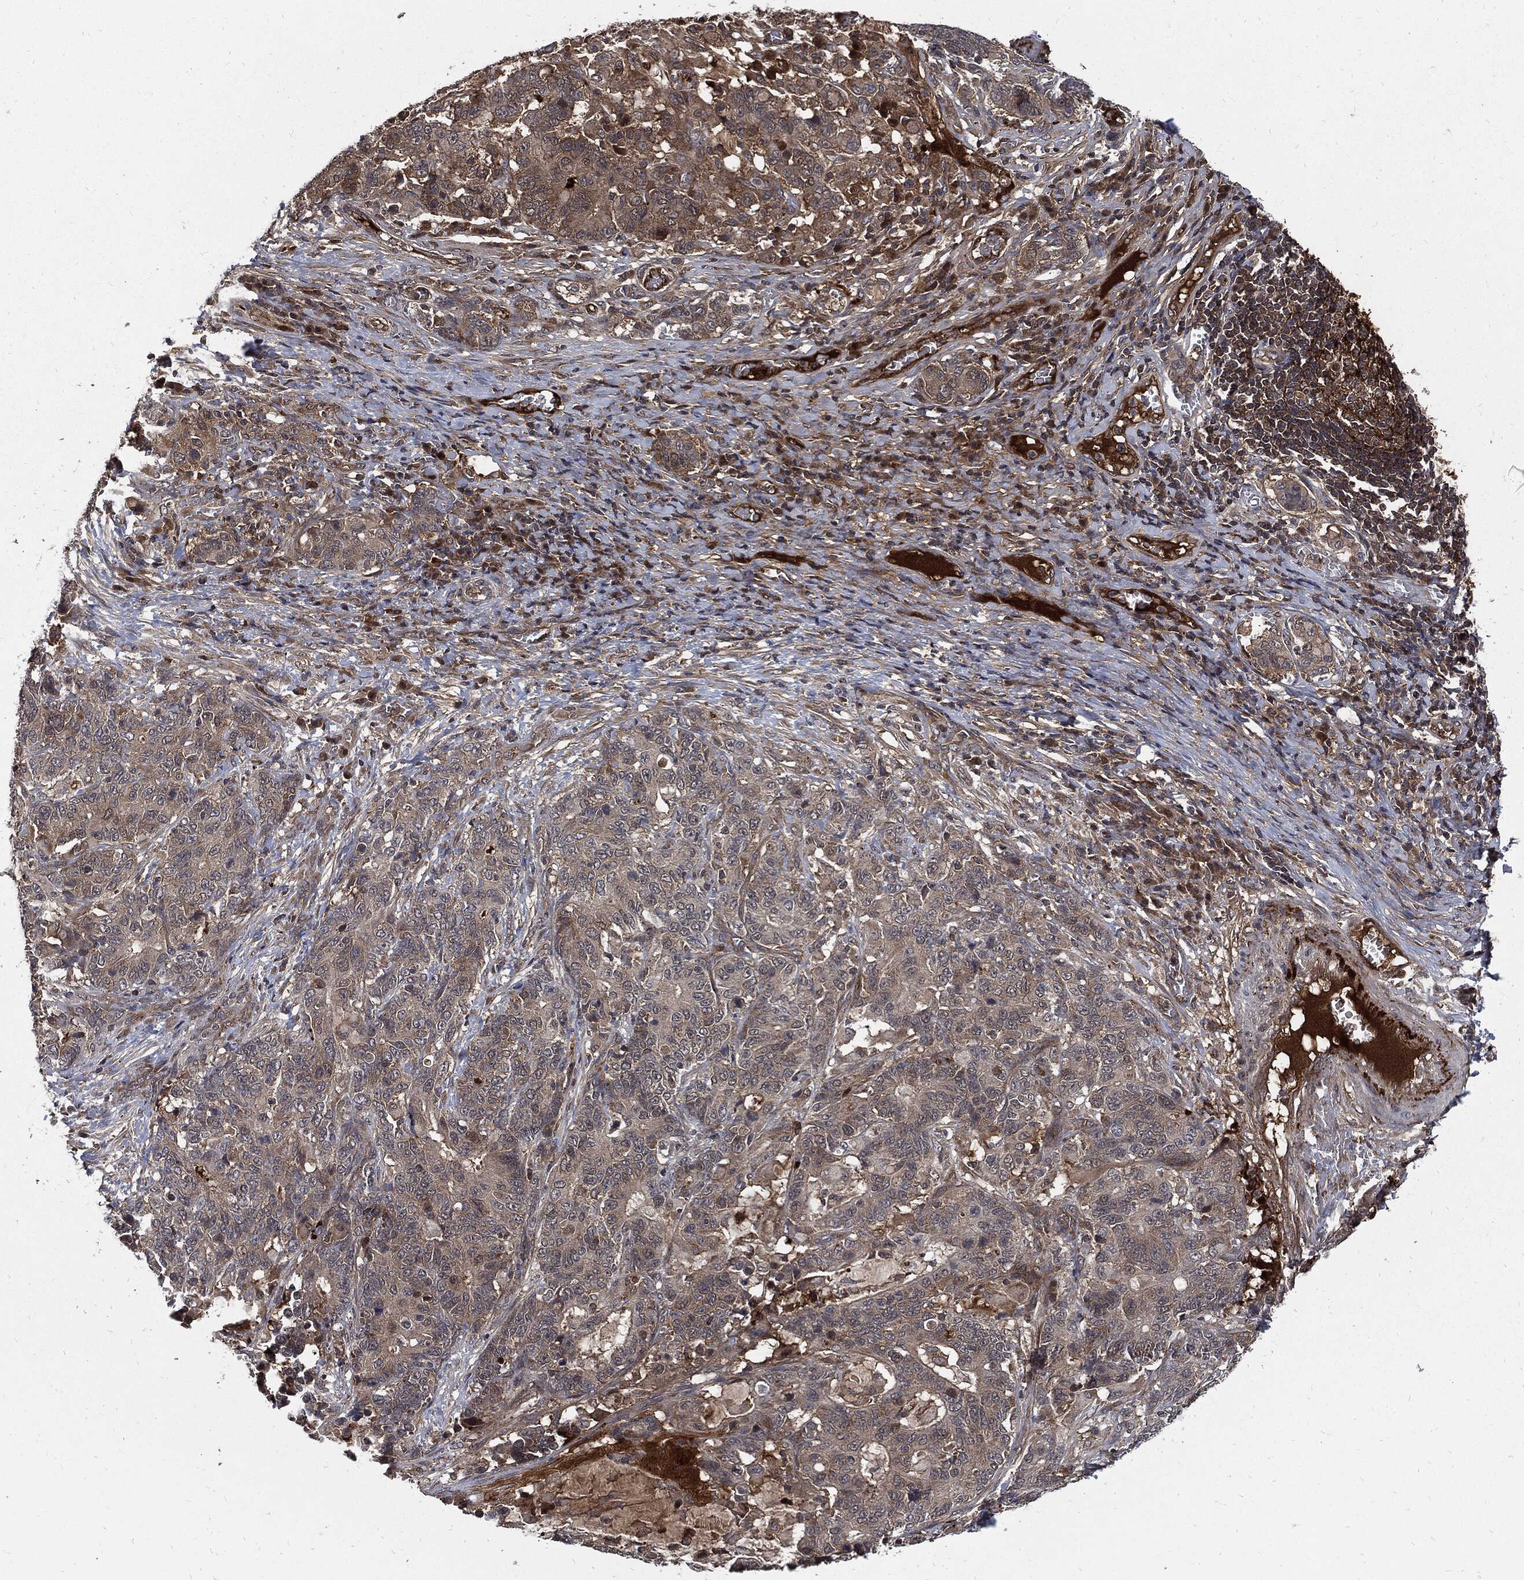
{"staining": {"intensity": "moderate", "quantity": "25%-75%", "location": "cytoplasmic/membranous"}, "tissue": "stomach cancer", "cell_type": "Tumor cells", "image_type": "cancer", "snomed": [{"axis": "morphology", "description": "Normal tissue, NOS"}, {"axis": "morphology", "description": "Adenocarcinoma, NOS"}, {"axis": "topography", "description": "Stomach"}], "caption": "Stomach cancer stained with a brown dye exhibits moderate cytoplasmic/membranous positive staining in about 25%-75% of tumor cells.", "gene": "CLU", "patient": {"sex": "female", "age": 64}}